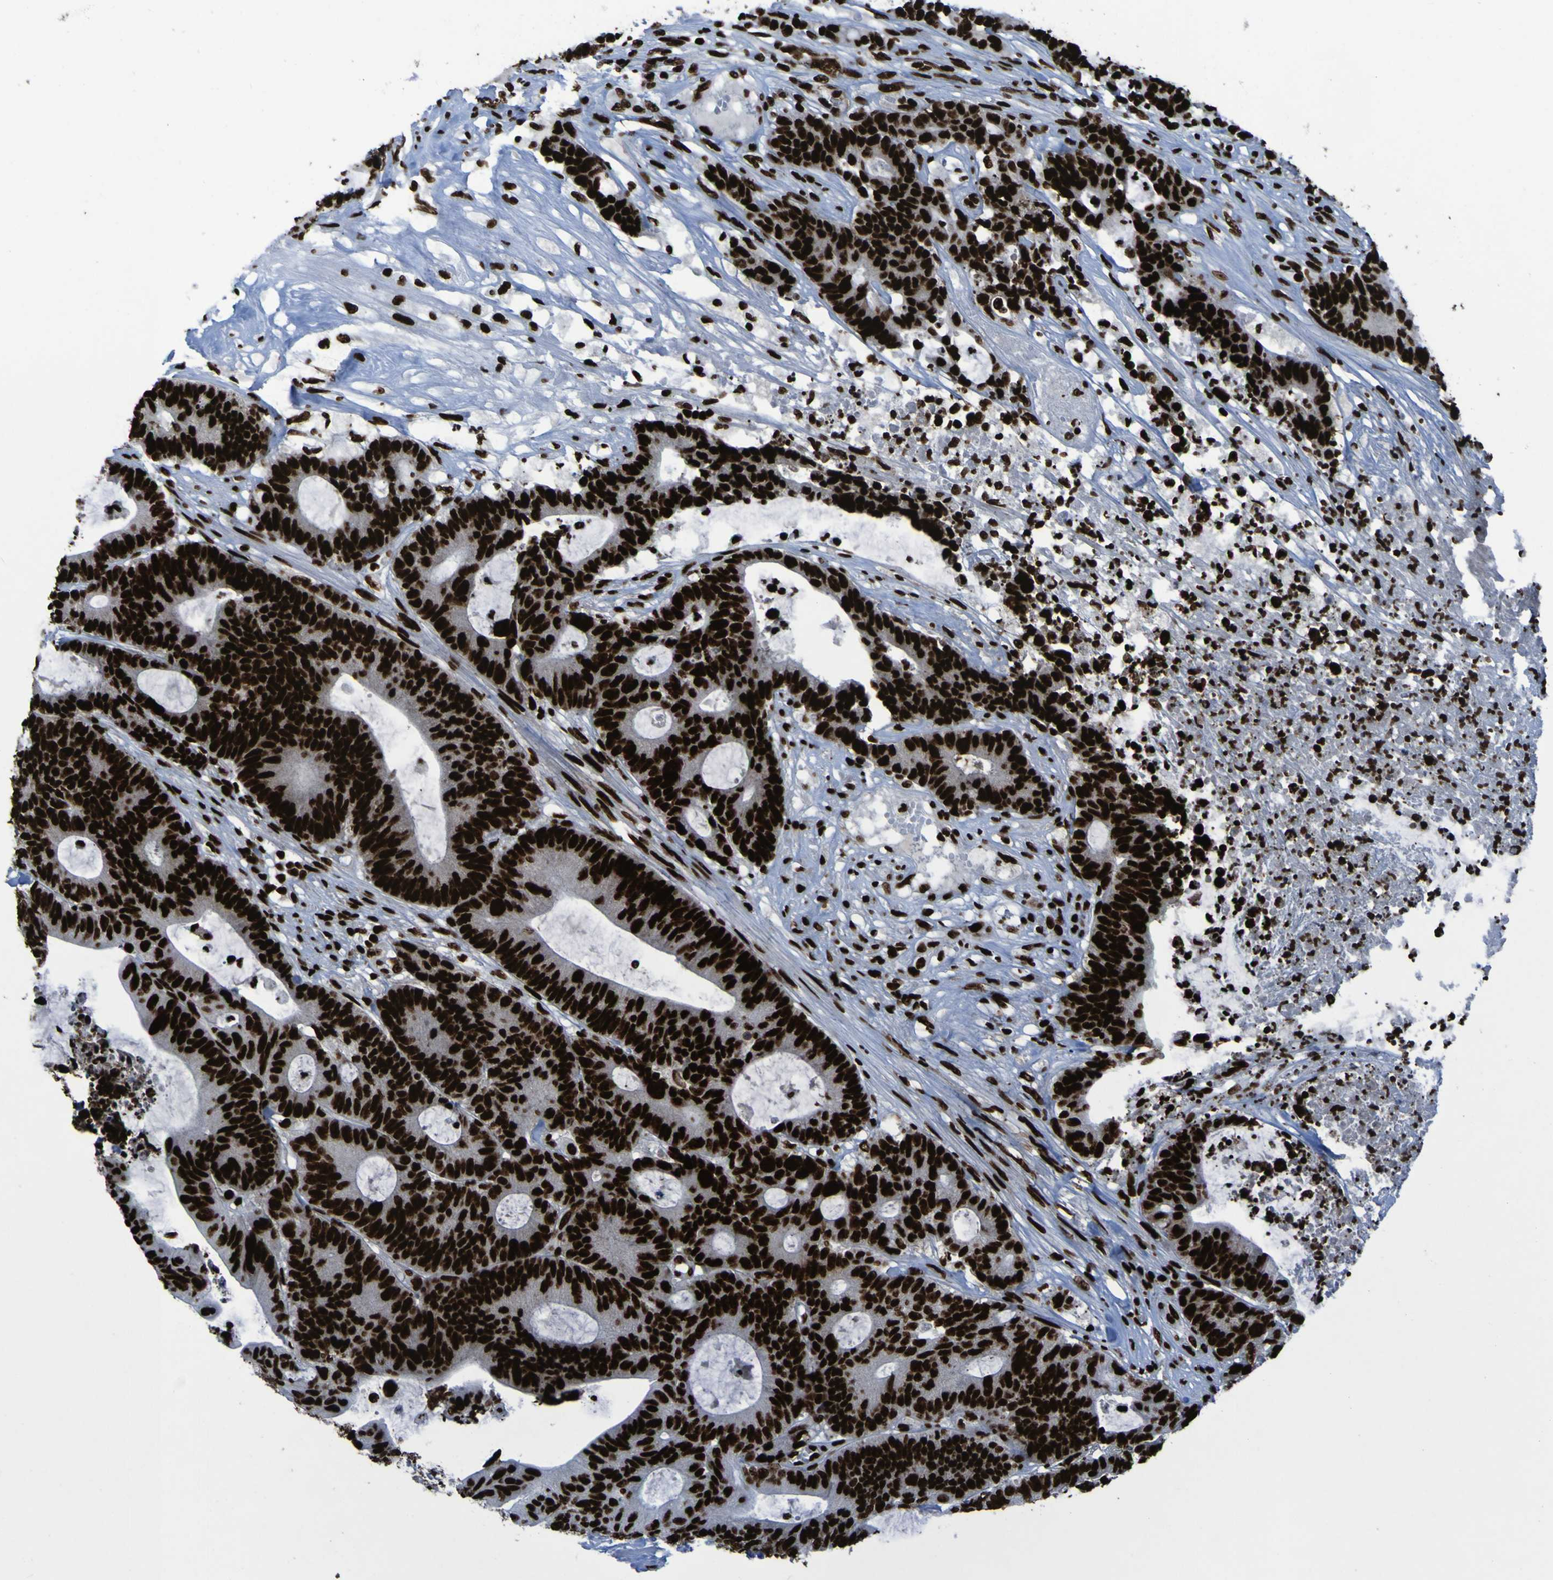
{"staining": {"intensity": "strong", "quantity": ">75%", "location": "nuclear"}, "tissue": "colorectal cancer", "cell_type": "Tumor cells", "image_type": "cancer", "snomed": [{"axis": "morphology", "description": "Adenocarcinoma, NOS"}, {"axis": "topography", "description": "Colon"}], "caption": "A brown stain highlights strong nuclear staining of a protein in colorectal cancer (adenocarcinoma) tumor cells.", "gene": "NPM1", "patient": {"sex": "female", "age": 84}}